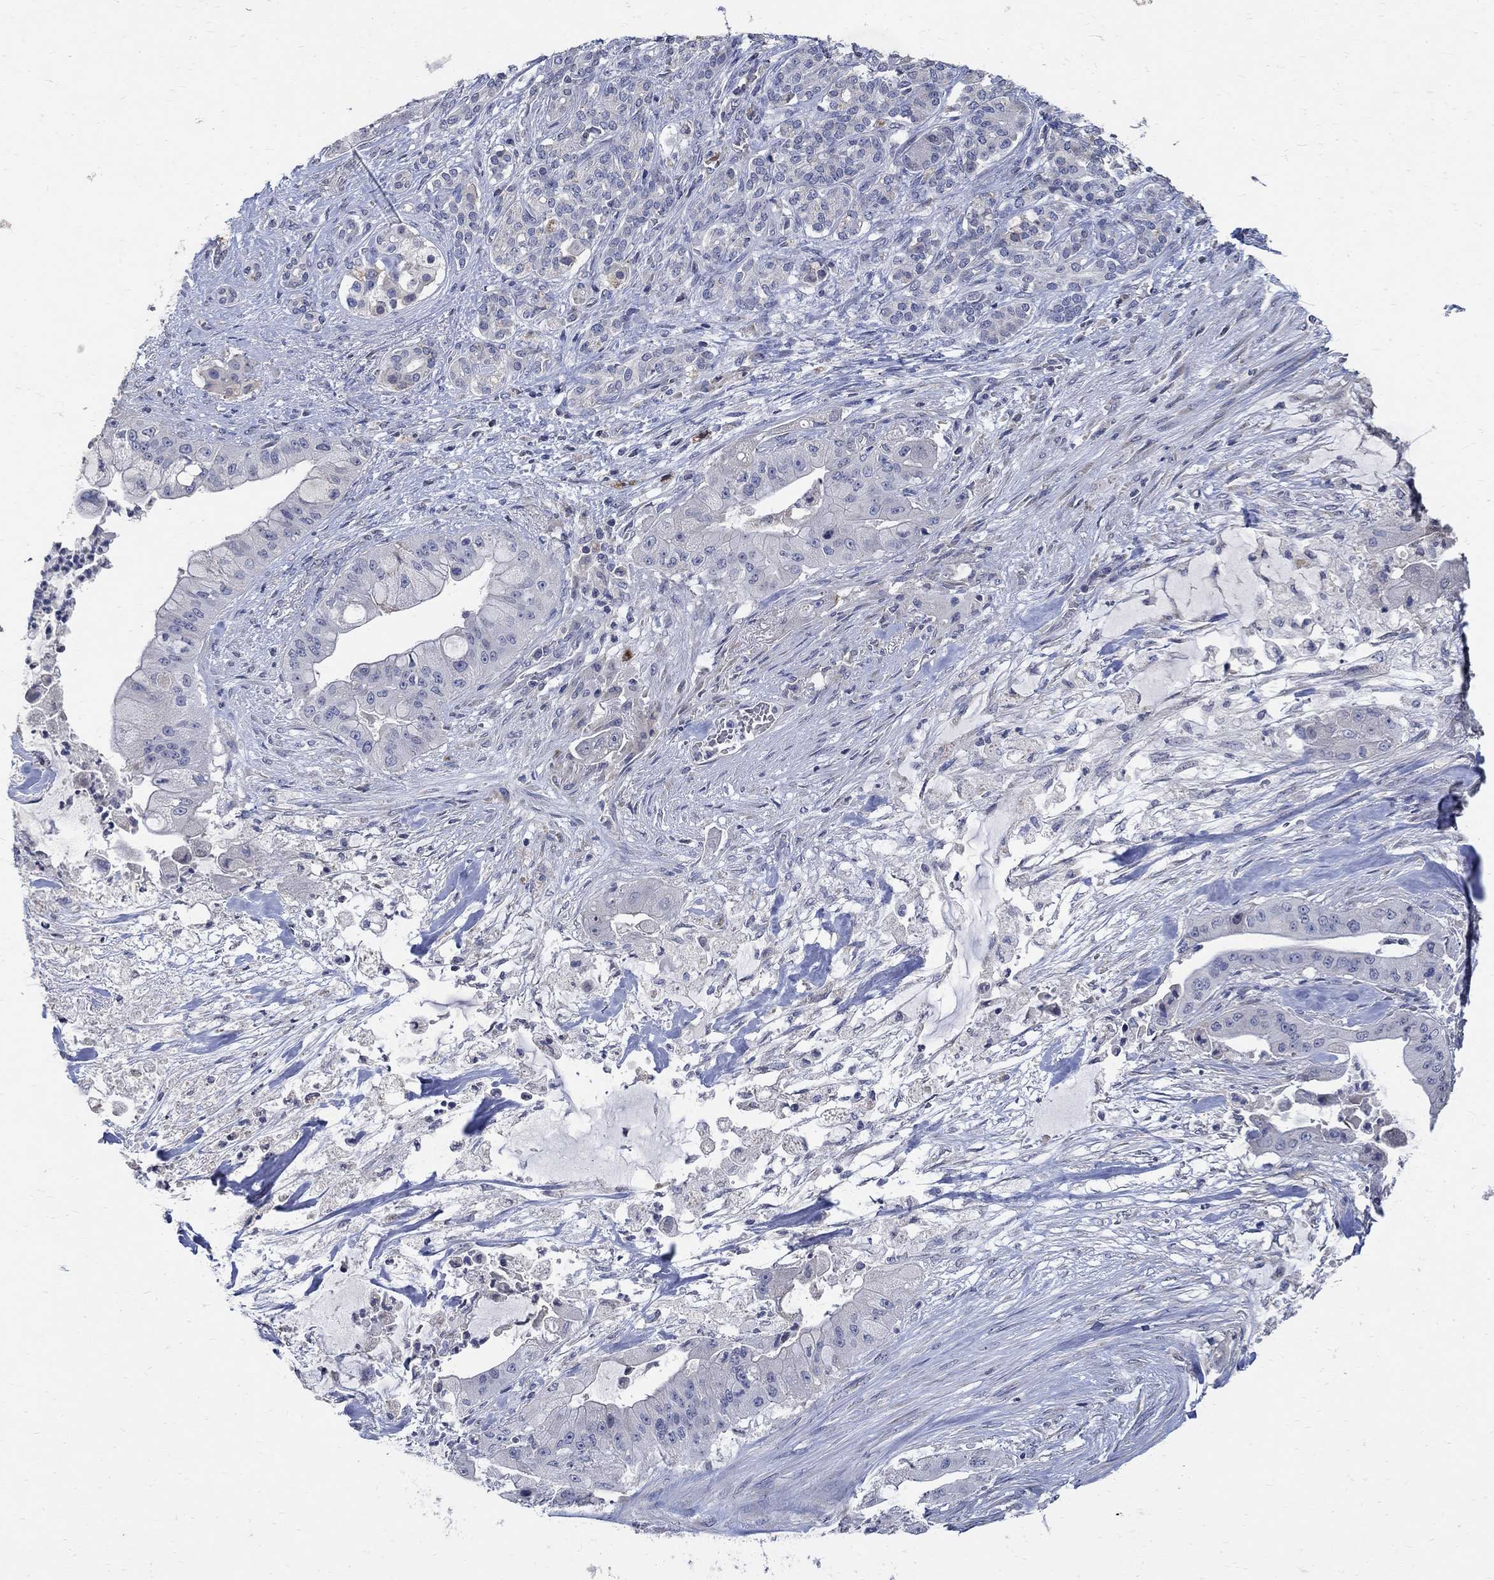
{"staining": {"intensity": "negative", "quantity": "none", "location": "none"}, "tissue": "pancreatic cancer", "cell_type": "Tumor cells", "image_type": "cancer", "snomed": [{"axis": "morphology", "description": "Normal tissue, NOS"}, {"axis": "morphology", "description": "Inflammation, NOS"}, {"axis": "morphology", "description": "Adenocarcinoma, NOS"}, {"axis": "topography", "description": "Pancreas"}], "caption": "High power microscopy photomicrograph of an IHC photomicrograph of pancreatic cancer, revealing no significant staining in tumor cells.", "gene": "TMEM169", "patient": {"sex": "male", "age": 57}}